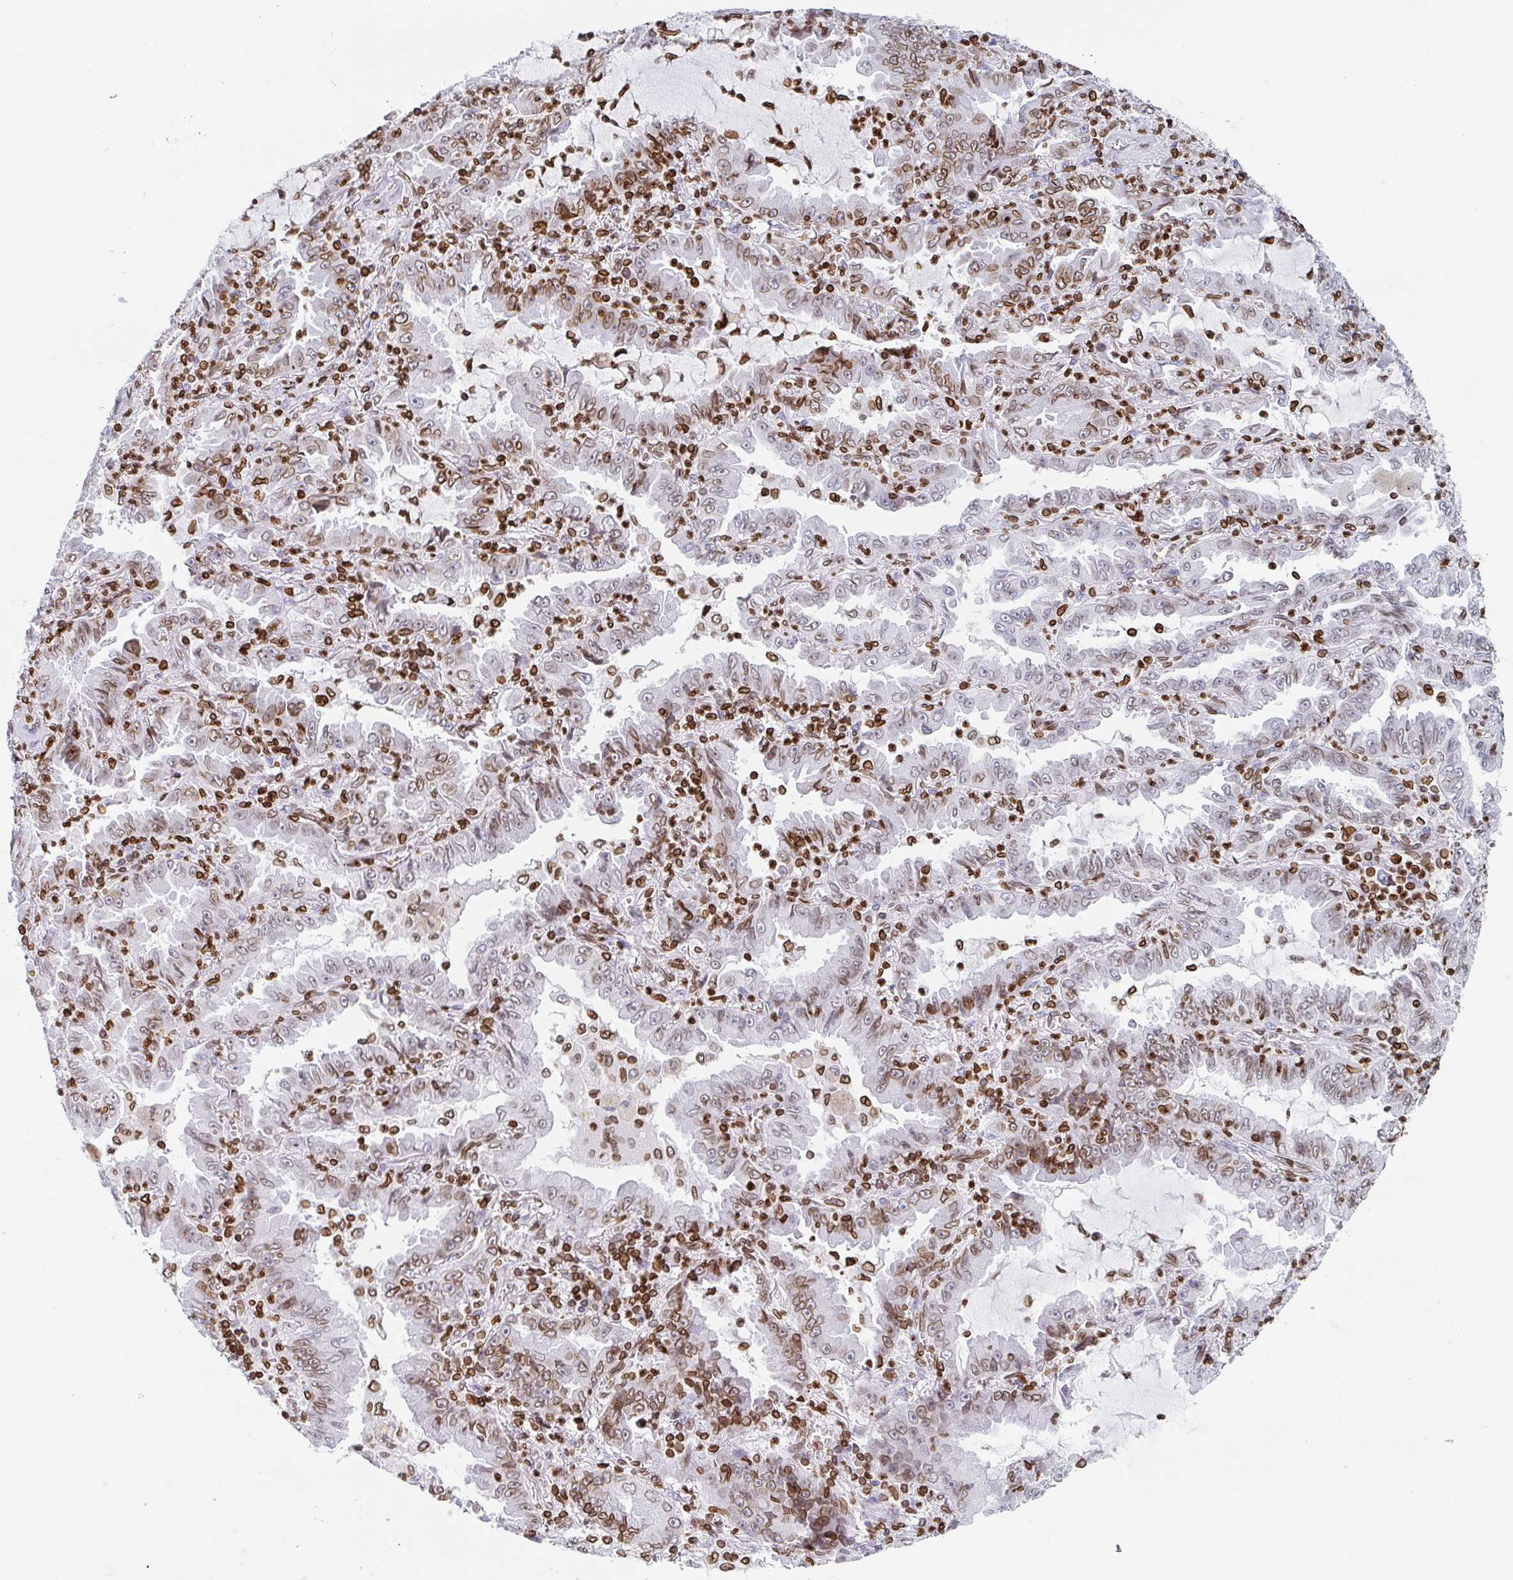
{"staining": {"intensity": "weak", "quantity": "<25%", "location": "cytoplasmic/membranous,nuclear"}, "tissue": "lung cancer", "cell_type": "Tumor cells", "image_type": "cancer", "snomed": [{"axis": "morphology", "description": "Adenocarcinoma, NOS"}, {"axis": "topography", "description": "Lung"}], "caption": "This micrograph is of lung adenocarcinoma stained with IHC to label a protein in brown with the nuclei are counter-stained blue. There is no expression in tumor cells. Nuclei are stained in blue.", "gene": "BTBD7", "patient": {"sex": "female", "age": 52}}